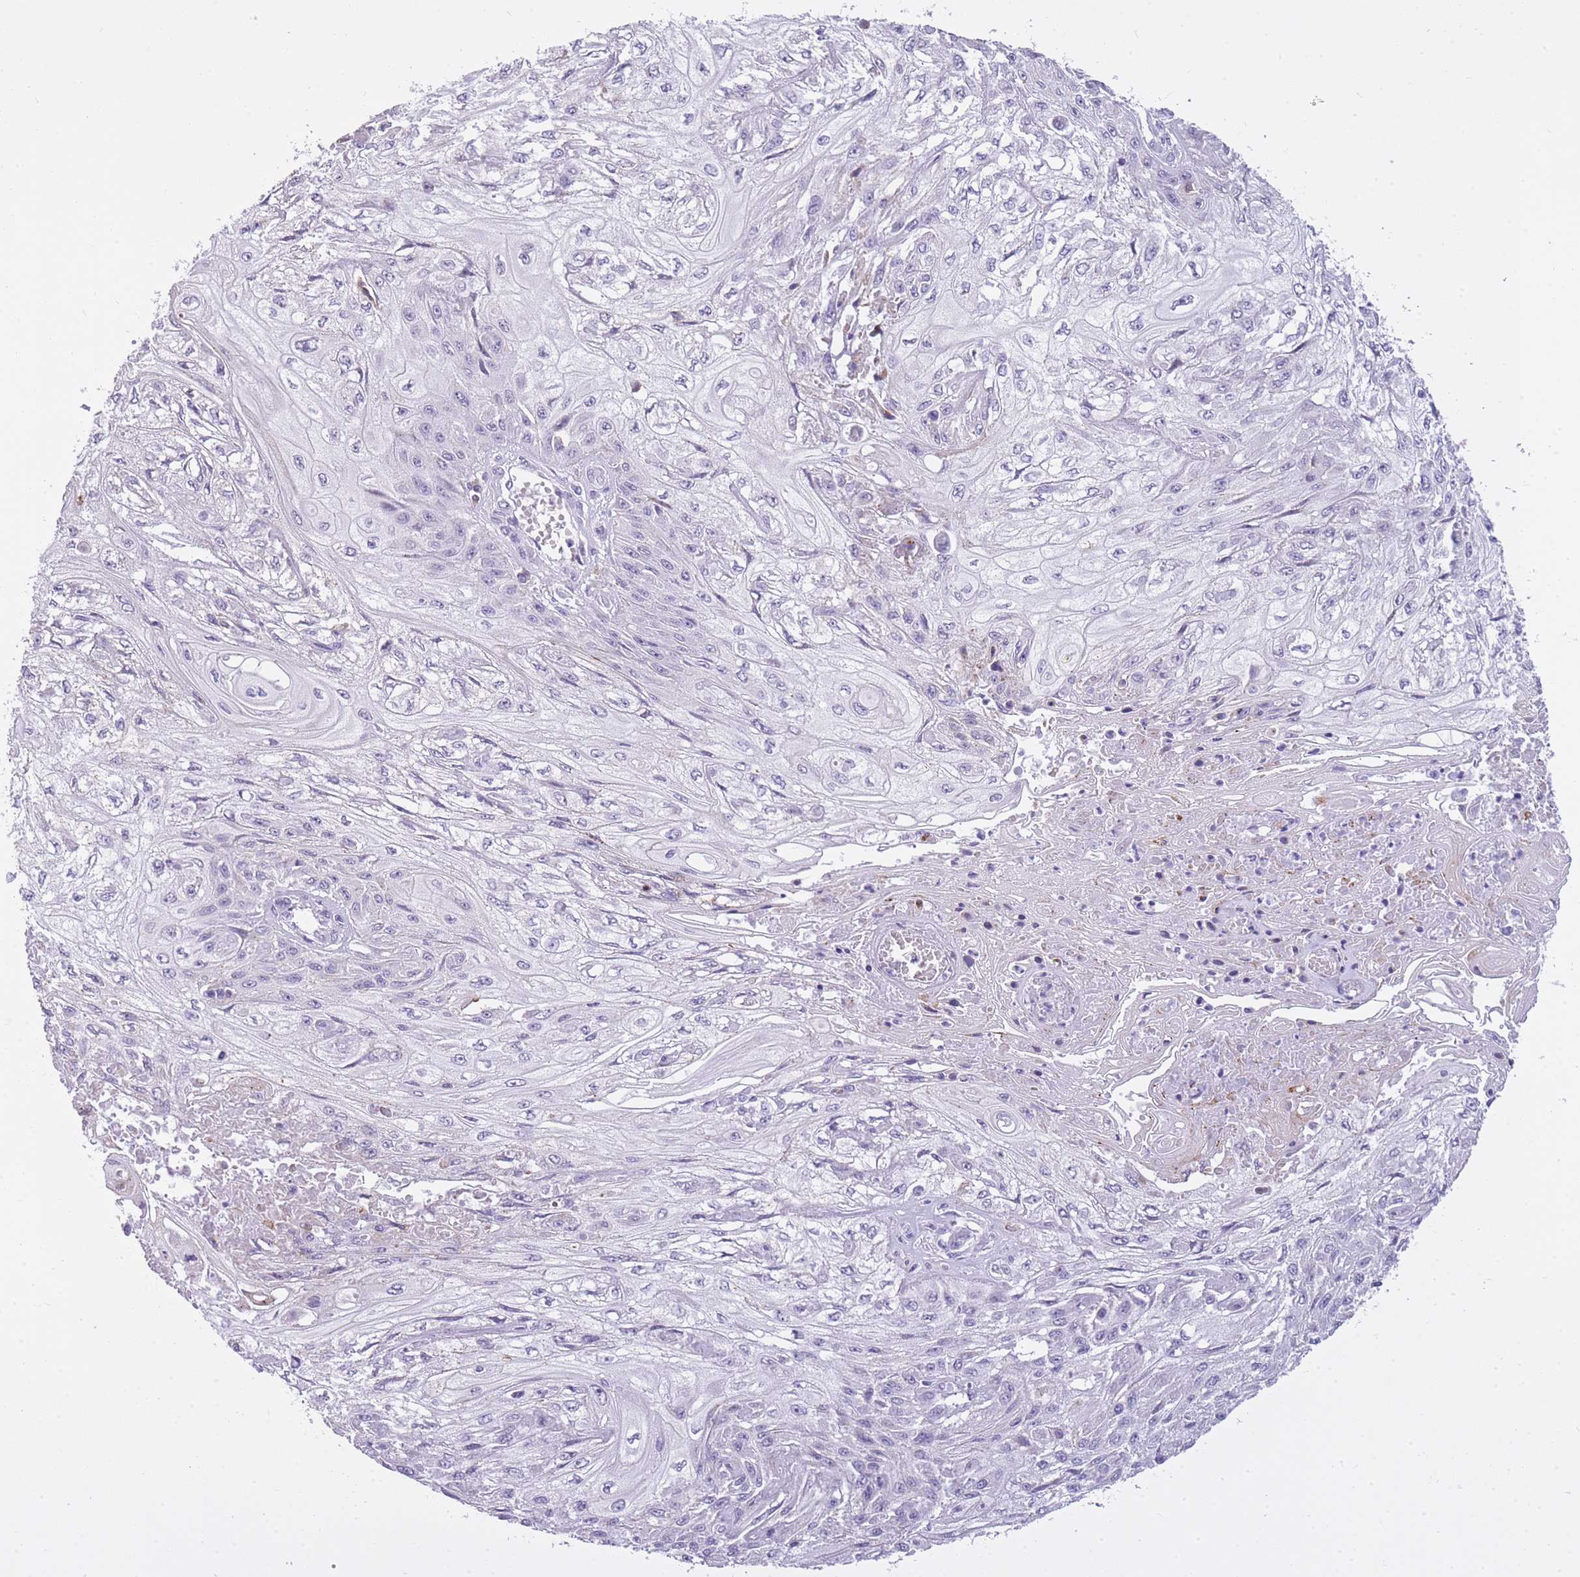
{"staining": {"intensity": "negative", "quantity": "none", "location": "none"}, "tissue": "skin cancer", "cell_type": "Tumor cells", "image_type": "cancer", "snomed": [{"axis": "morphology", "description": "Squamous cell carcinoma, NOS"}, {"axis": "morphology", "description": "Squamous cell carcinoma, metastatic, NOS"}, {"axis": "topography", "description": "Skin"}, {"axis": "topography", "description": "Lymph node"}], "caption": "High magnification brightfield microscopy of squamous cell carcinoma (skin) stained with DAB (brown) and counterstained with hematoxylin (blue): tumor cells show no significant staining.", "gene": "RADX", "patient": {"sex": "male", "age": 75}}